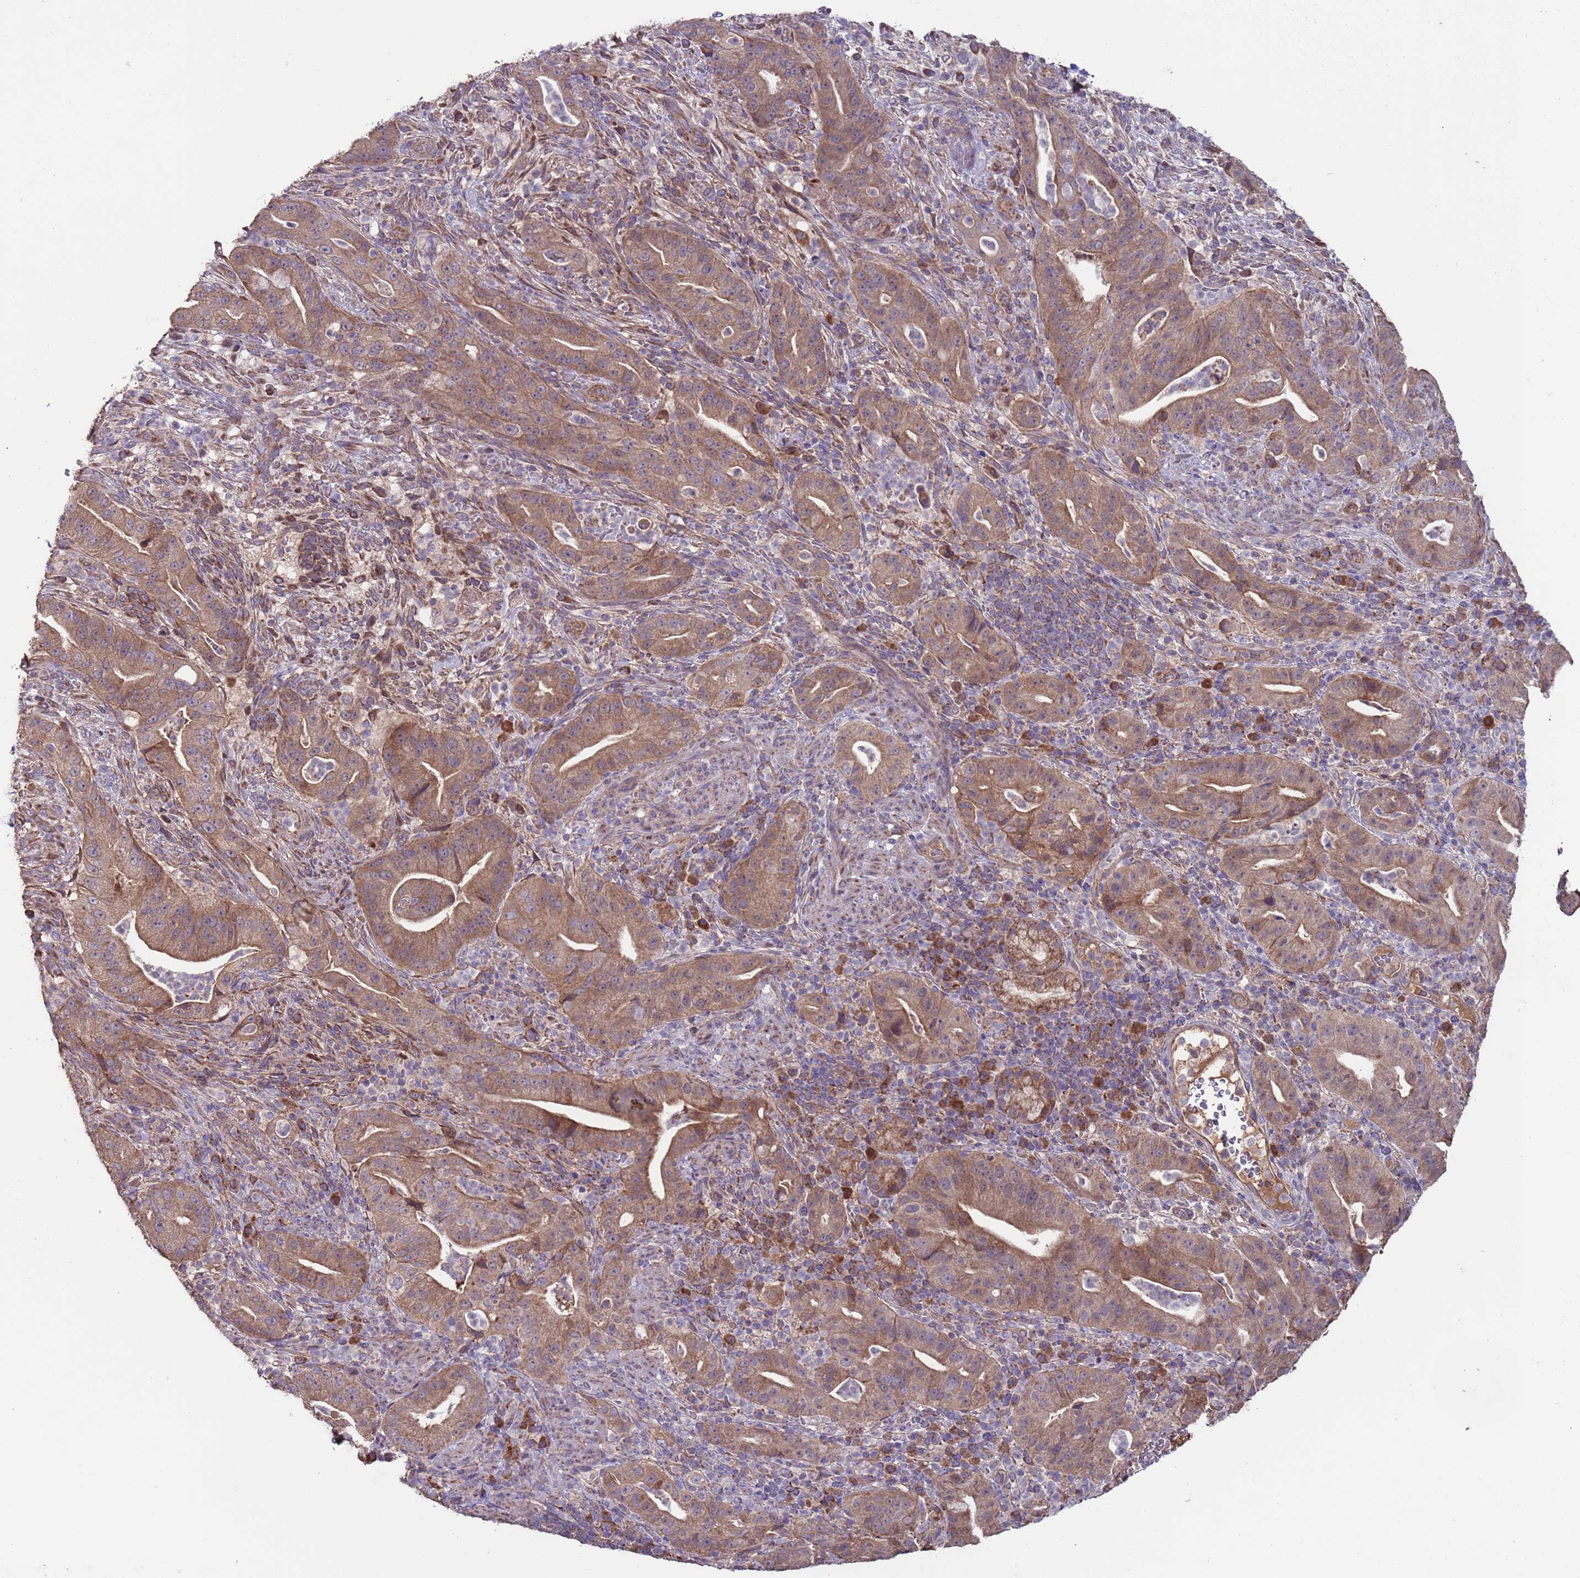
{"staining": {"intensity": "moderate", "quantity": ">75%", "location": "cytoplasmic/membranous"}, "tissue": "pancreatic cancer", "cell_type": "Tumor cells", "image_type": "cancer", "snomed": [{"axis": "morphology", "description": "Adenocarcinoma, NOS"}, {"axis": "topography", "description": "Pancreas"}], "caption": "DAB (3,3'-diaminobenzidine) immunohistochemical staining of adenocarcinoma (pancreatic) demonstrates moderate cytoplasmic/membranous protein expression in approximately >75% of tumor cells.", "gene": "EEF1AKMT1", "patient": {"sex": "male", "age": 71}}